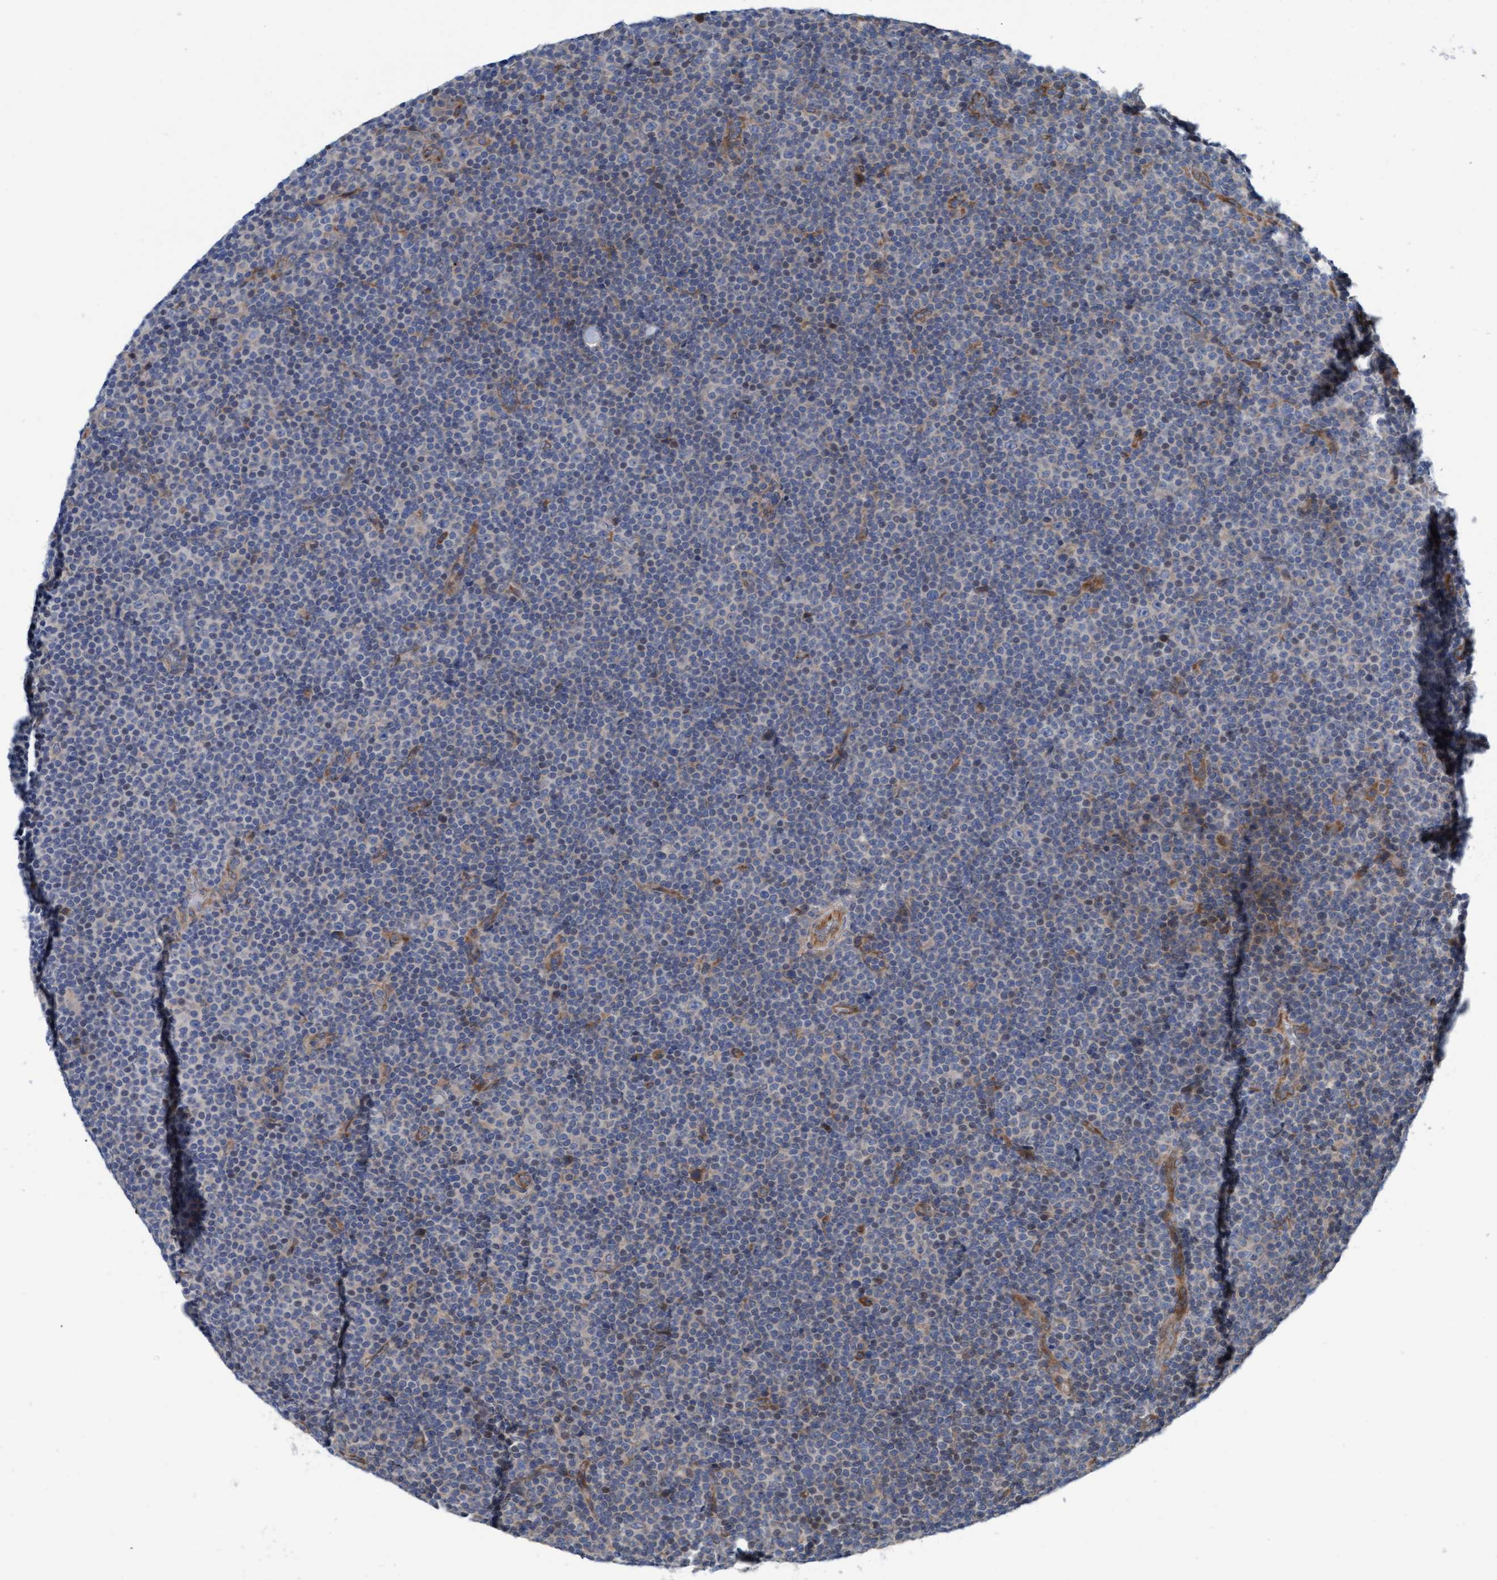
{"staining": {"intensity": "negative", "quantity": "none", "location": "none"}, "tissue": "lymphoma", "cell_type": "Tumor cells", "image_type": "cancer", "snomed": [{"axis": "morphology", "description": "Malignant lymphoma, non-Hodgkin's type, Low grade"}, {"axis": "topography", "description": "Lymph node"}], "caption": "Histopathology image shows no protein expression in tumor cells of low-grade malignant lymphoma, non-Hodgkin's type tissue.", "gene": "RAP1GAP2", "patient": {"sex": "female", "age": 67}}